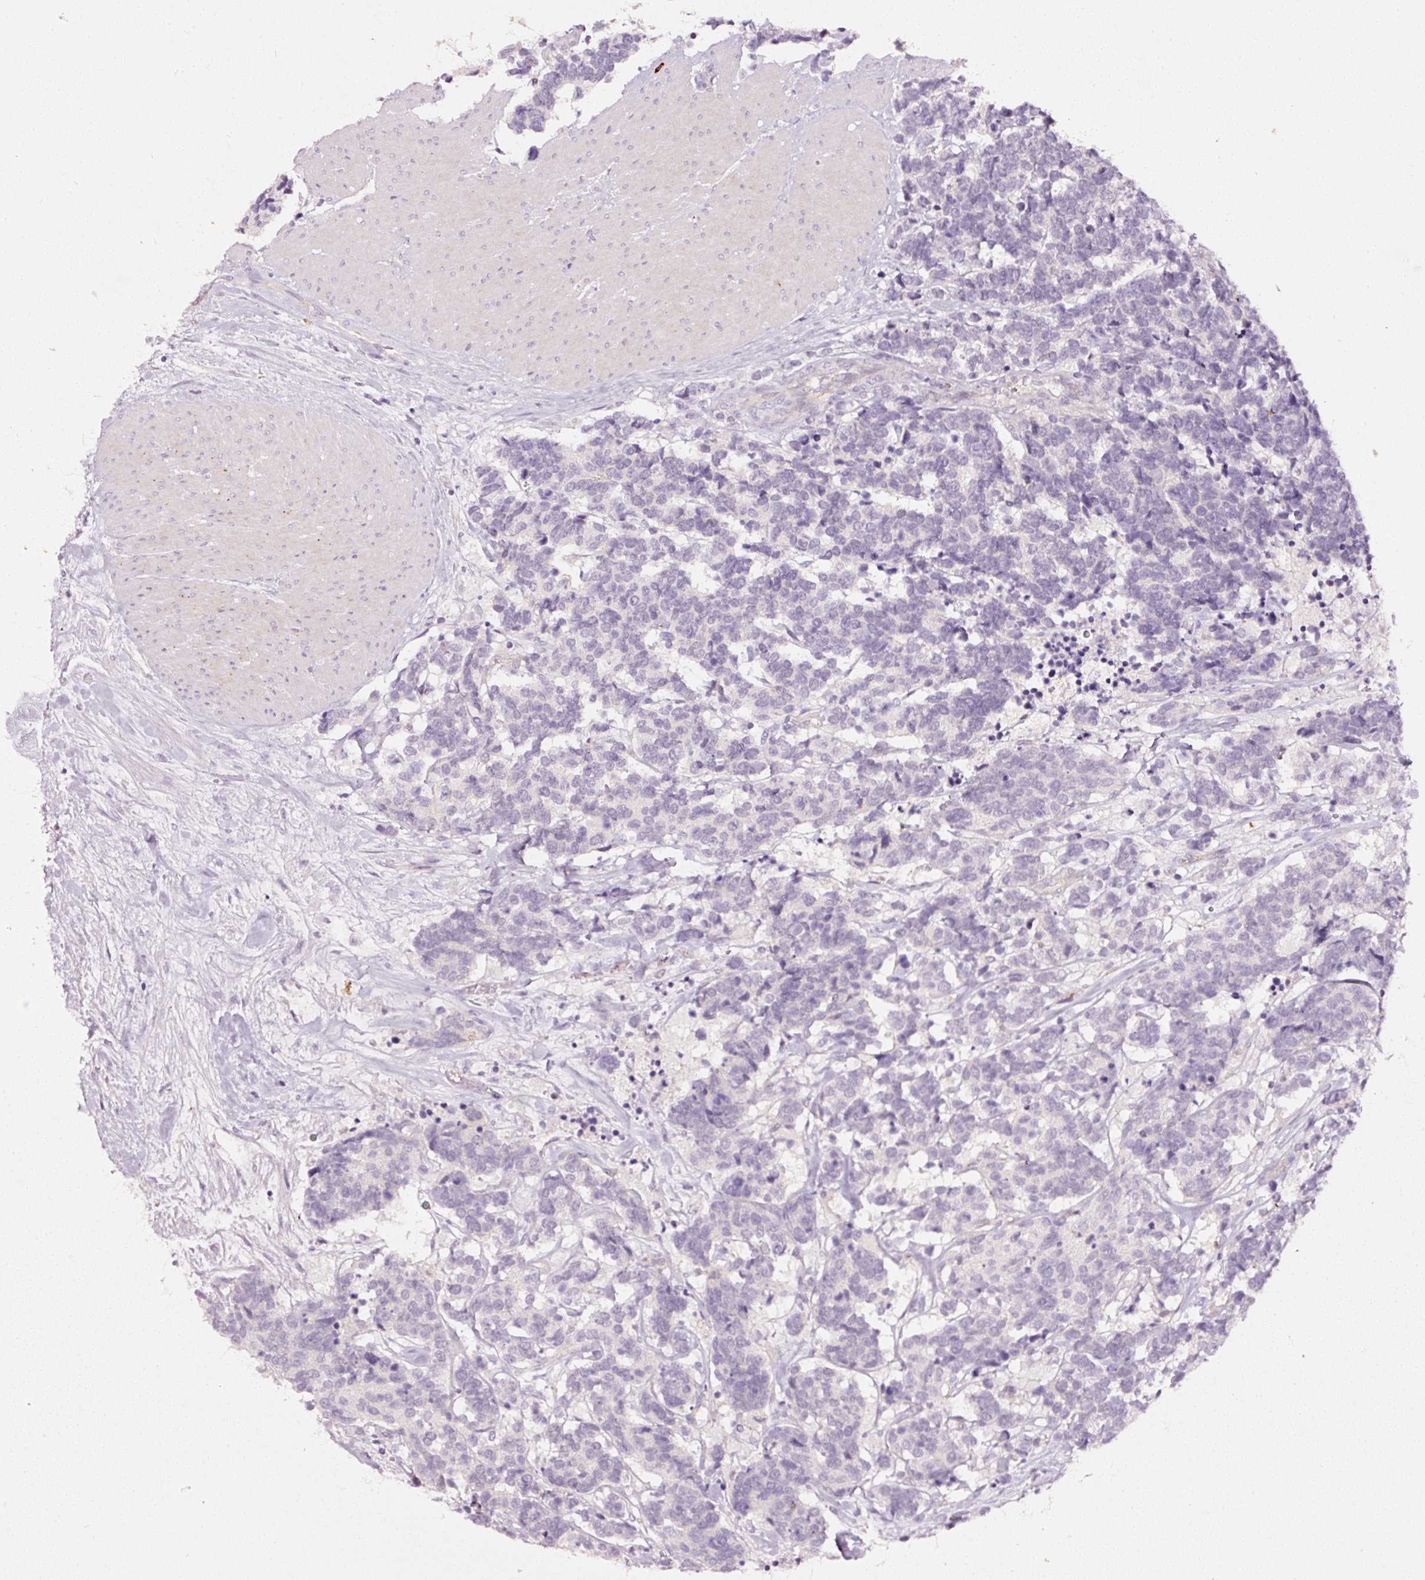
{"staining": {"intensity": "negative", "quantity": "none", "location": "none"}, "tissue": "carcinoid", "cell_type": "Tumor cells", "image_type": "cancer", "snomed": [{"axis": "morphology", "description": "Carcinoma, NOS"}, {"axis": "morphology", "description": "Carcinoid, malignant, NOS"}, {"axis": "topography", "description": "Urinary bladder"}], "caption": "Human carcinoid stained for a protein using IHC demonstrates no positivity in tumor cells.", "gene": "ABCB4", "patient": {"sex": "male", "age": 57}}